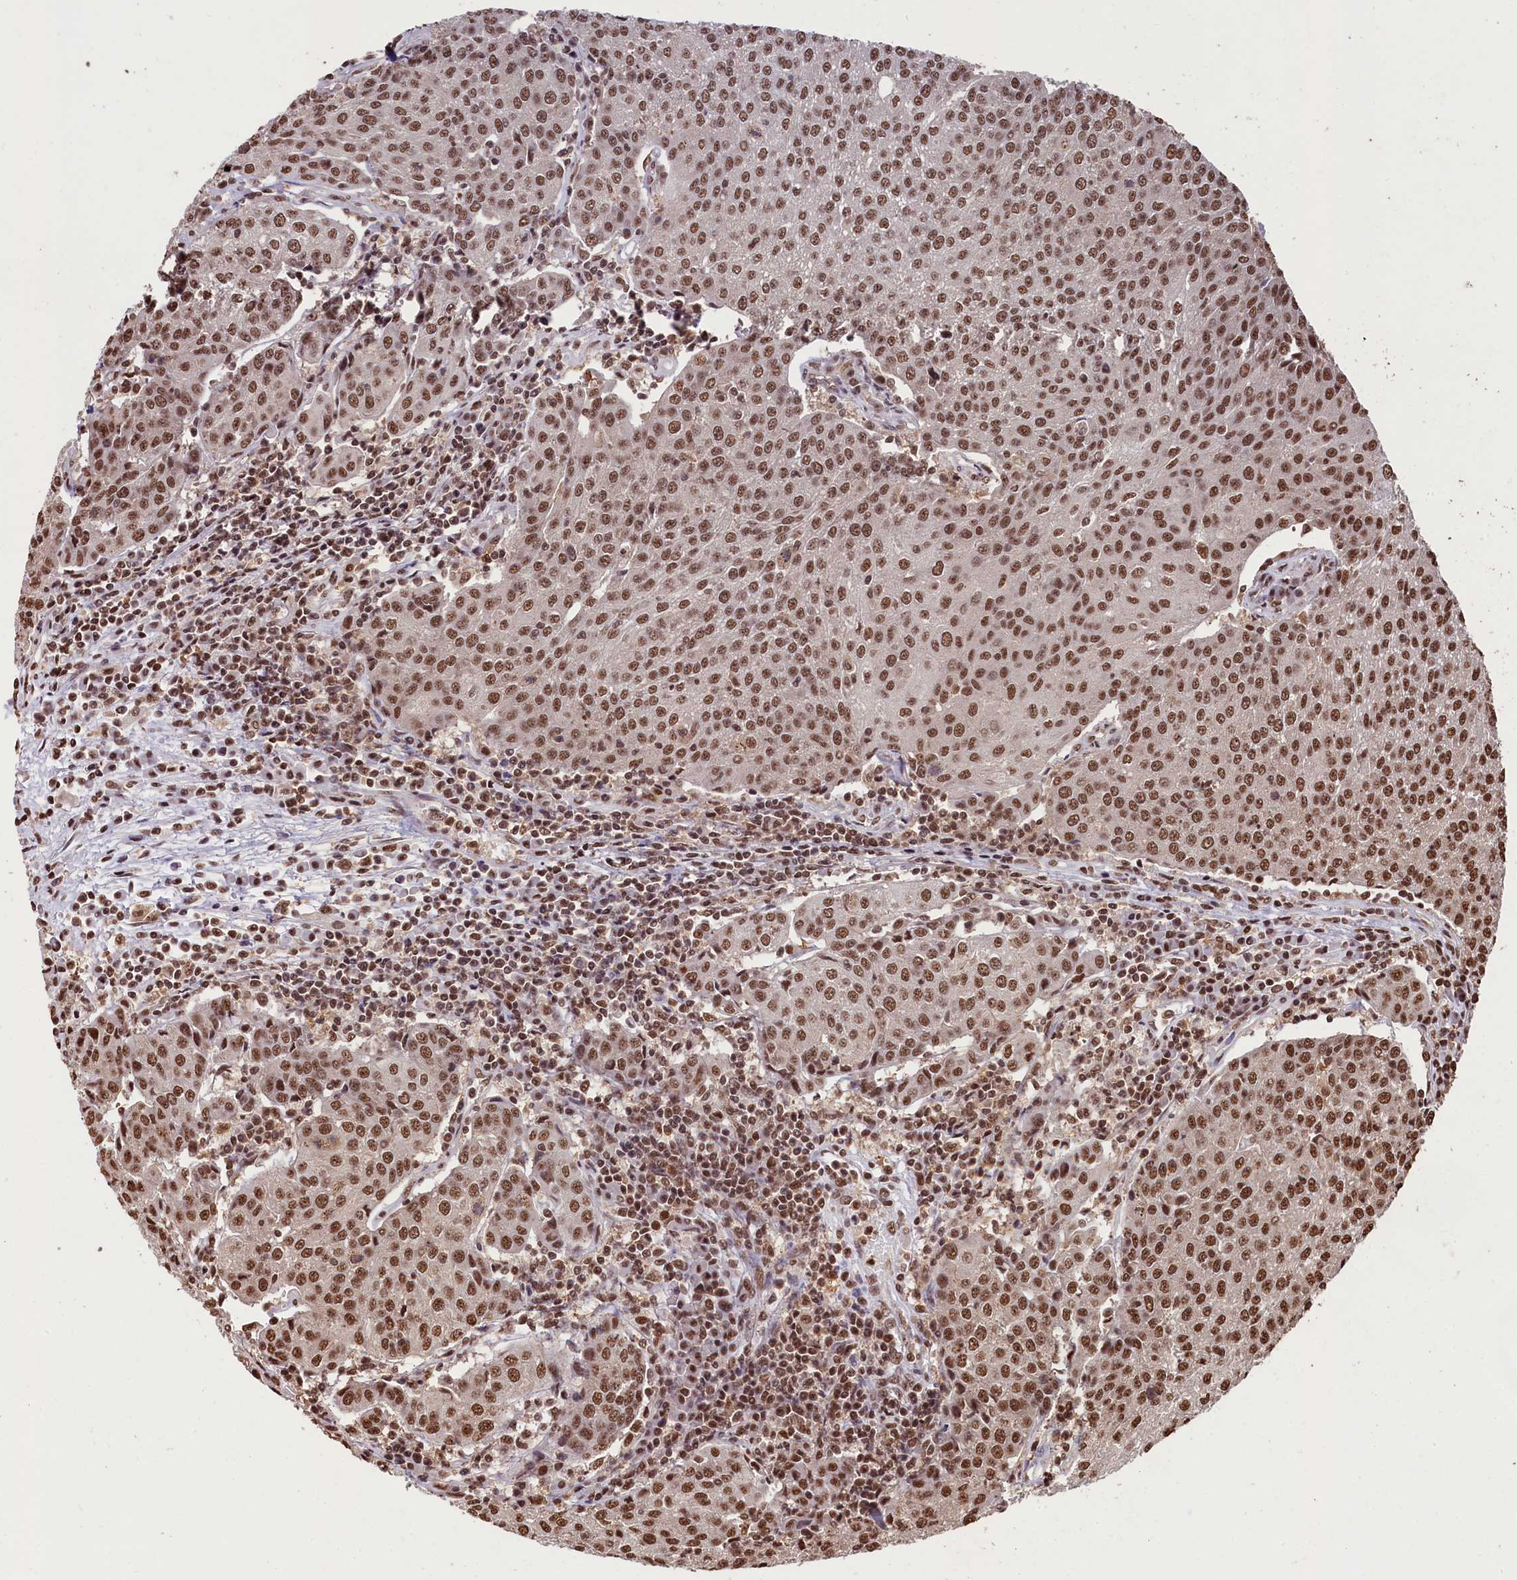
{"staining": {"intensity": "strong", "quantity": ">75%", "location": "nuclear"}, "tissue": "urothelial cancer", "cell_type": "Tumor cells", "image_type": "cancer", "snomed": [{"axis": "morphology", "description": "Urothelial carcinoma, High grade"}, {"axis": "topography", "description": "Urinary bladder"}], "caption": "High-grade urothelial carcinoma was stained to show a protein in brown. There is high levels of strong nuclear staining in about >75% of tumor cells.", "gene": "SNRPD2", "patient": {"sex": "female", "age": 85}}